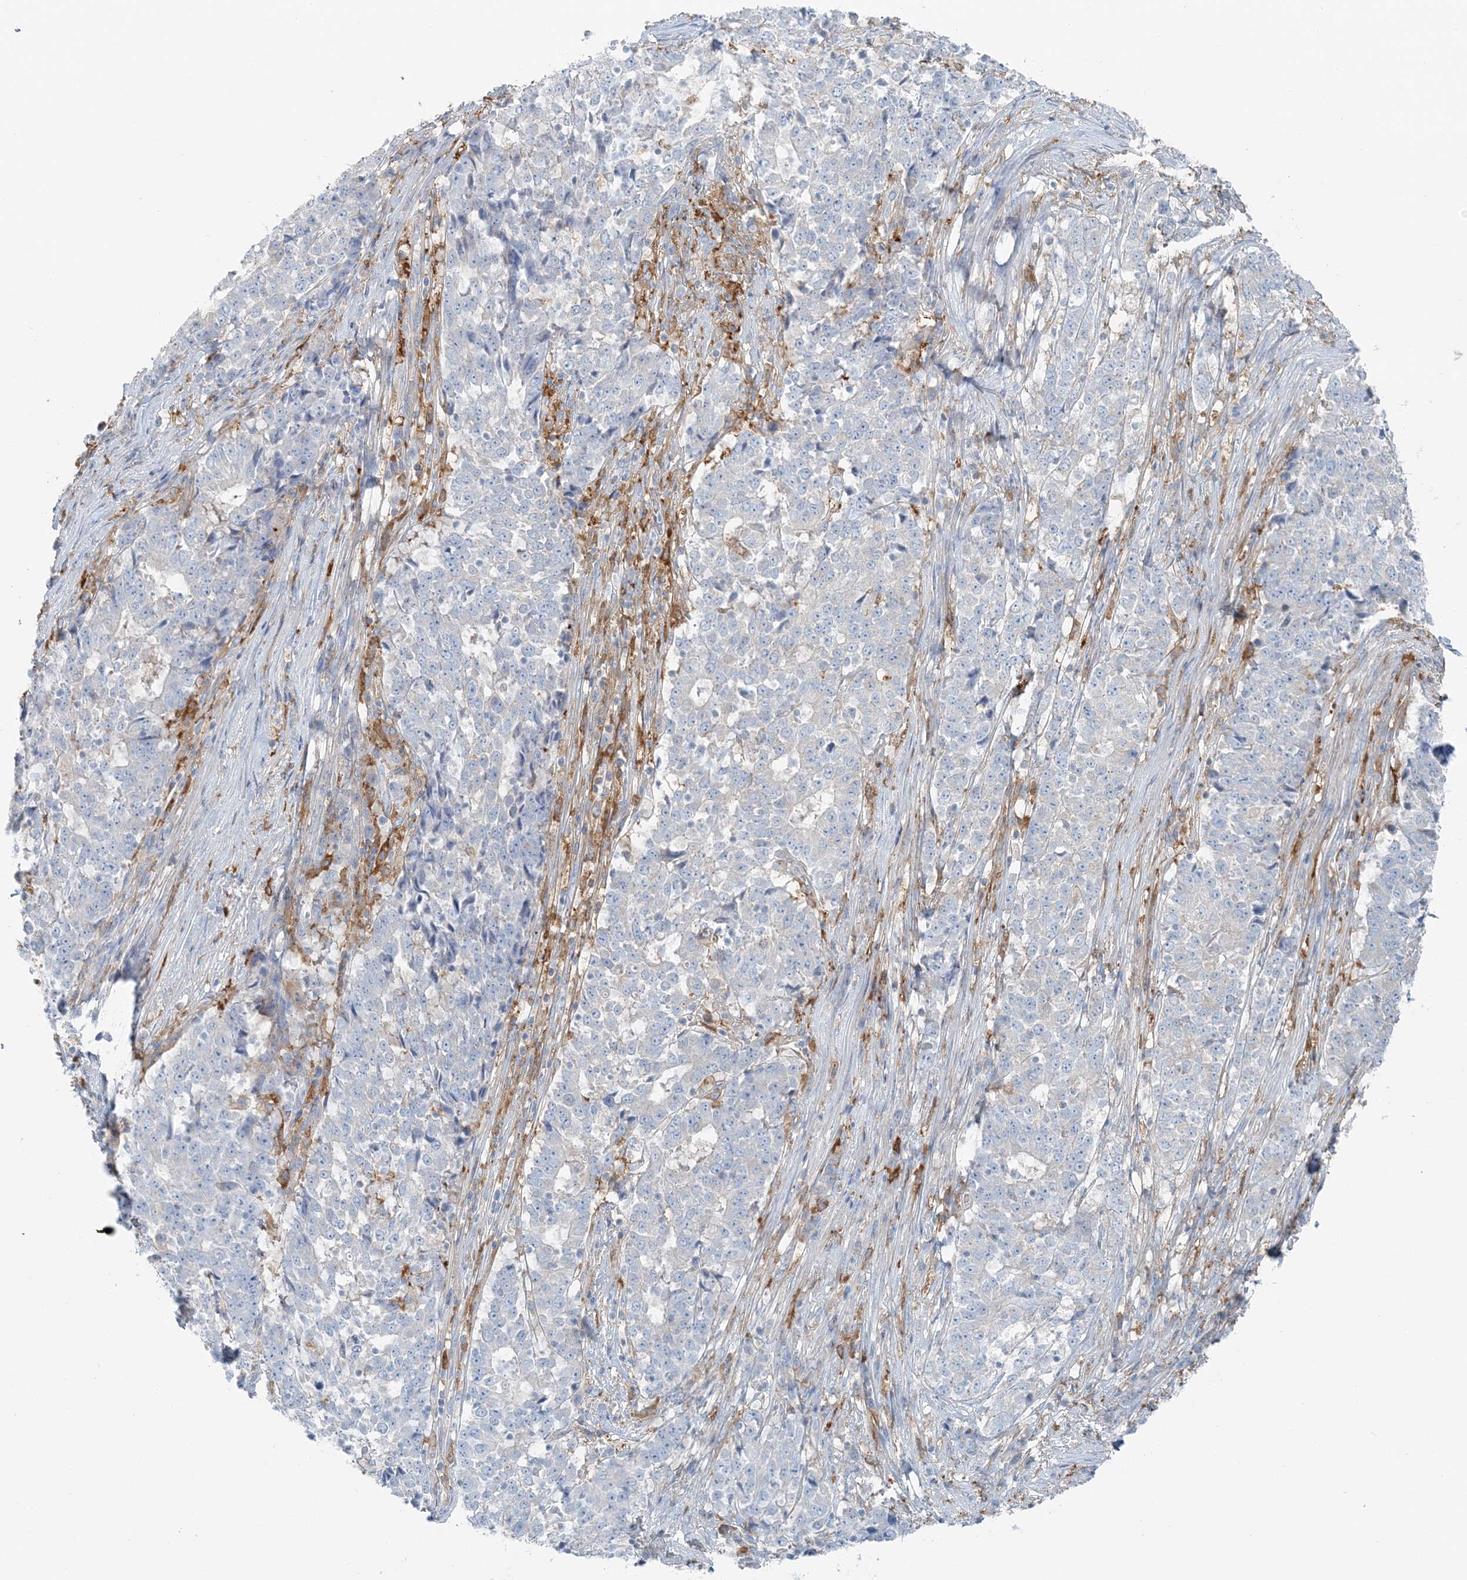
{"staining": {"intensity": "negative", "quantity": "none", "location": "none"}, "tissue": "stomach cancer", "cell_type": "Tumor cells", "image_type": "cancer", "snomed": [{"axis": "morphology", "description": "Adenocarcinoma, NOS"}, {"axis": "topography", "description": "Stomach"}], "caption": "DAB (3,3'-diaminobenzidine) immunohistochemical staining of stomach cancer exhibits no significant positivity in tumor cells.", "gene": "SNX2", "patient": {"sex": "male", "age": 59}}